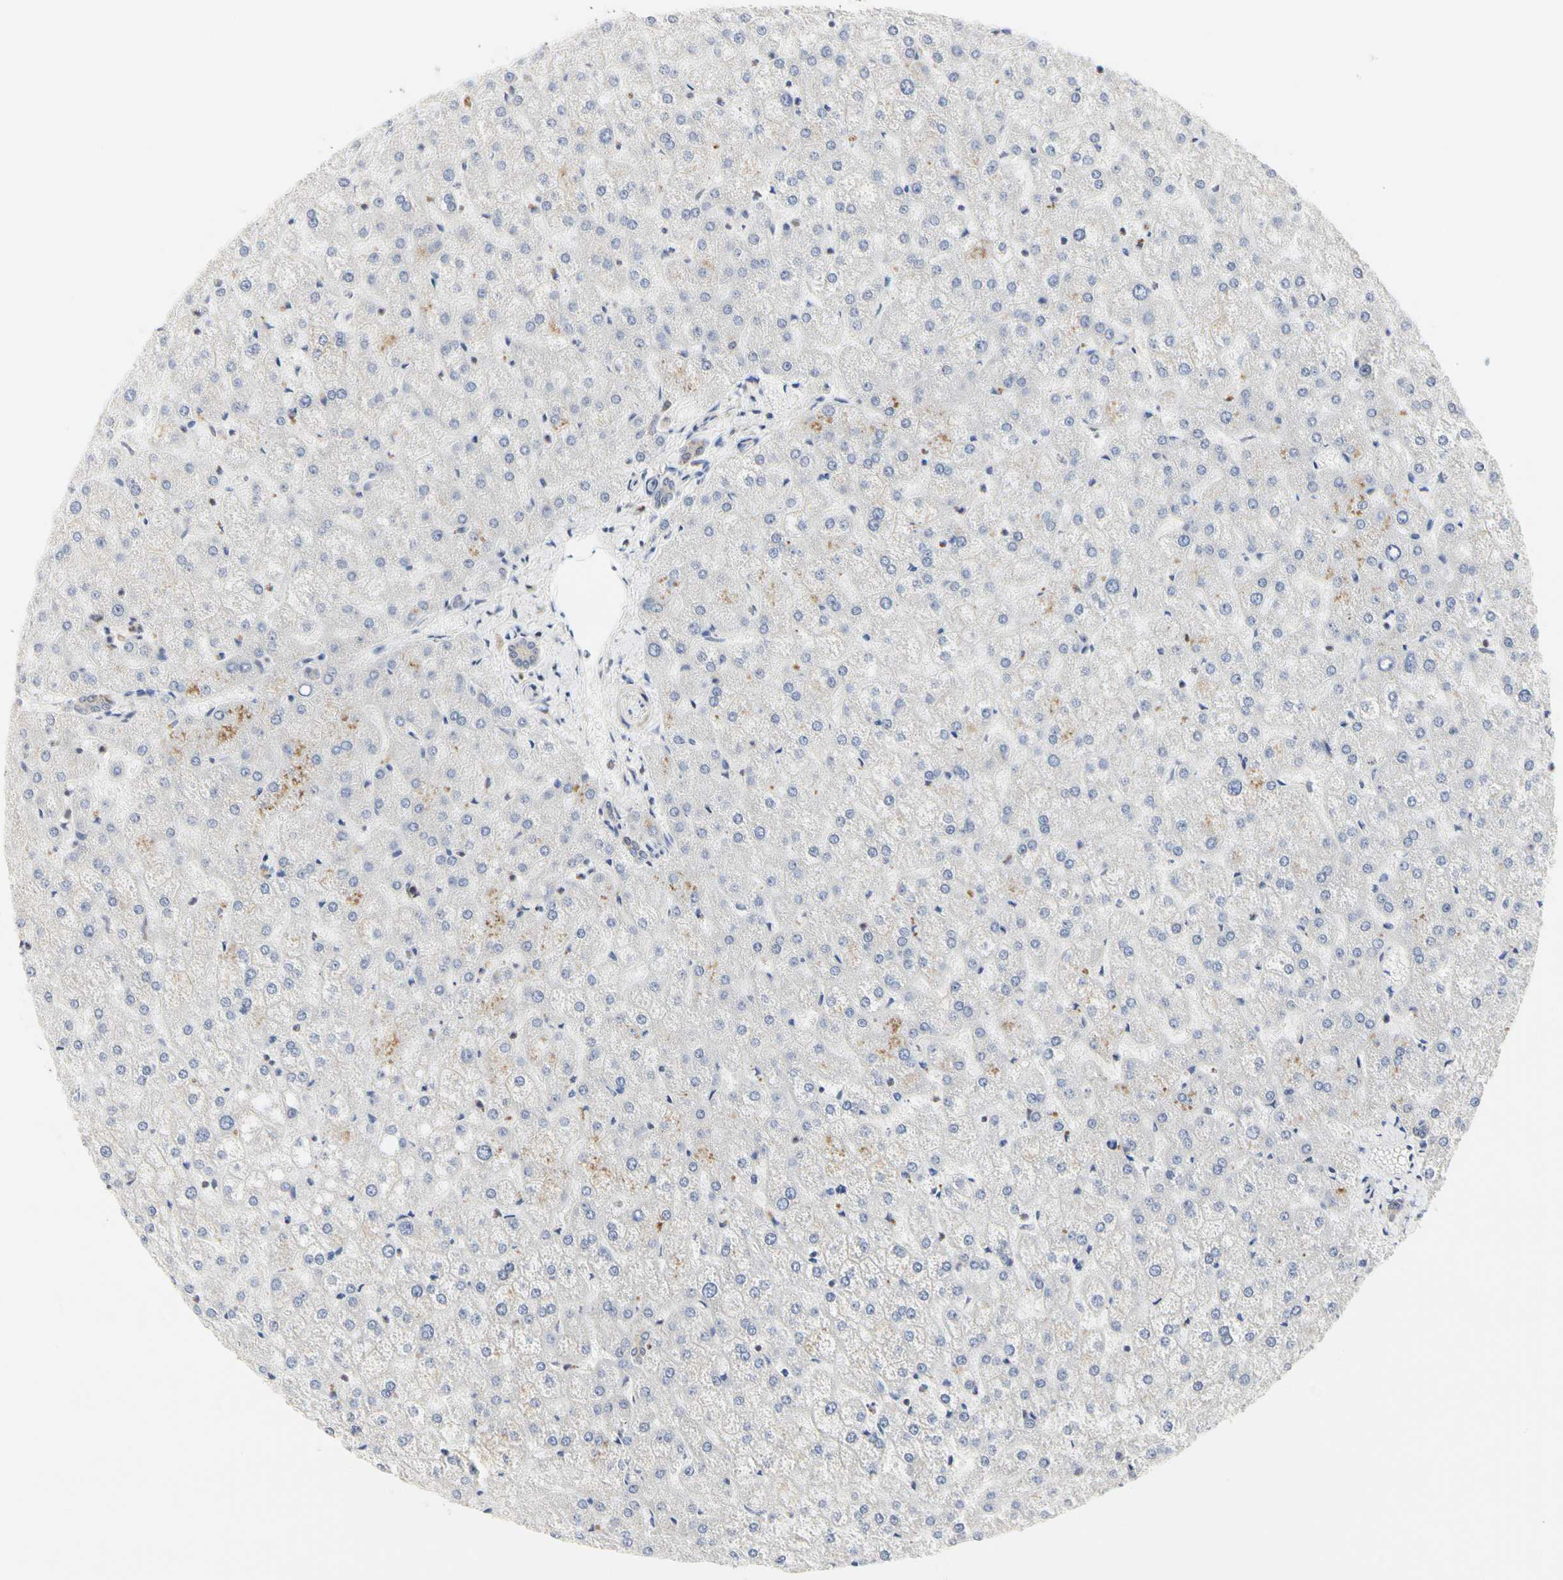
{"staining": {"intensity": "weak", "quantity": "<25%", "location": "cytoplasmic/membranous"}, "tissue": "liver", "cell_type": "Cholangiocytes", "image_type": "normal", "snomed": [{"axis": "morphology", "description": "Normal tissue, NOS"}, {"axis": "topography", "description": "Liver"}], "caption": "This is an IHC image of benign liver. There is no expression in cholangiocytes.", "gene": "SHANK2", "patient": {"sex": "female", "age": 32}}